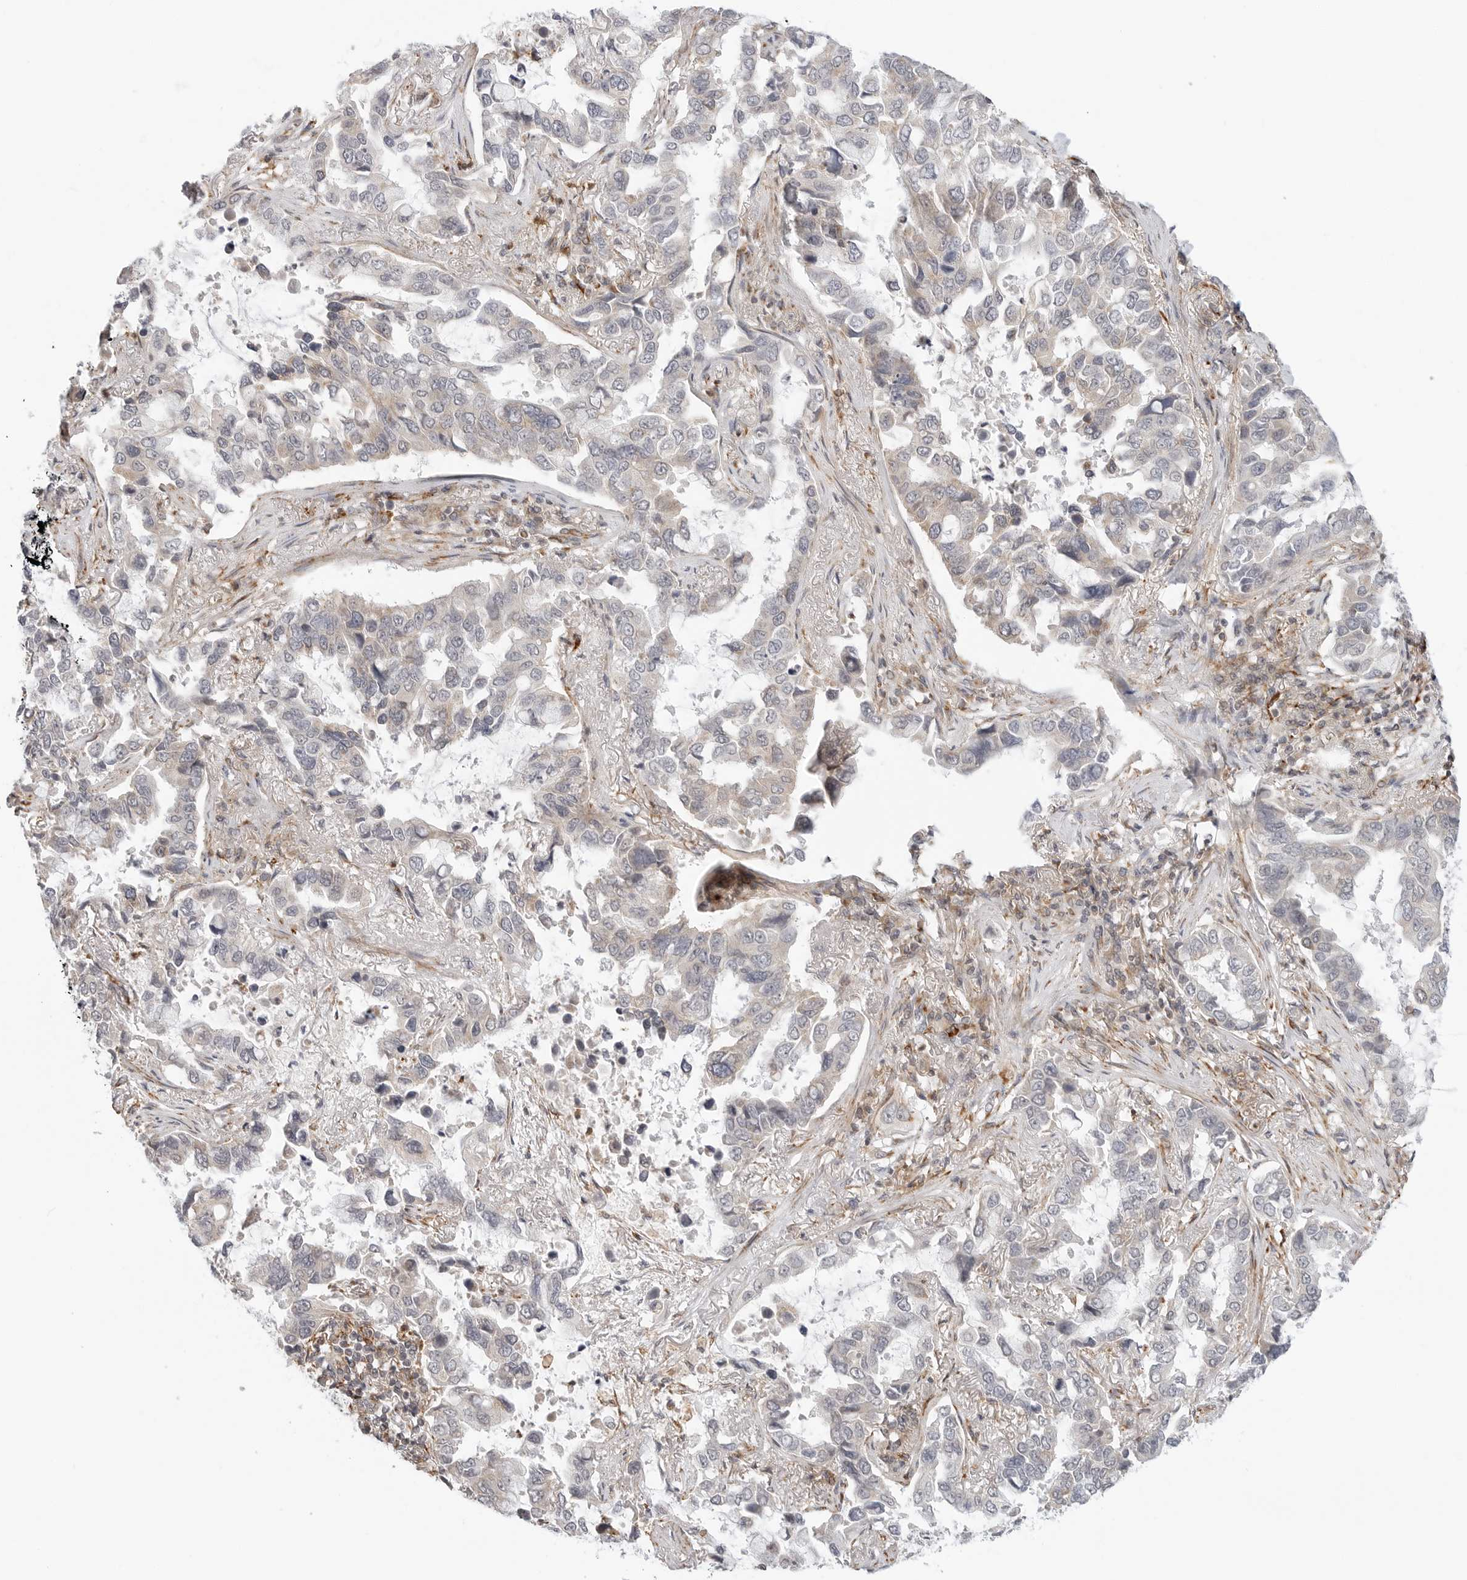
{"staining": {"intensity": "negative", "quantity": "none", "location": "none"}, "tissue": "lung cancer", "cell_type": "Tumor cells", "image_type": "cancer", "snomed": [{"axis": "morphology", "description": "Squamous cell carcinoma, NOS"}, {"axis": "topography", "description": "Lung"}], "caption": "The image demonstrates no staining of tumor cells in lung cancer.", "gene": "C1QTNF1", "patient": {"sex": "male", "age": 66}}